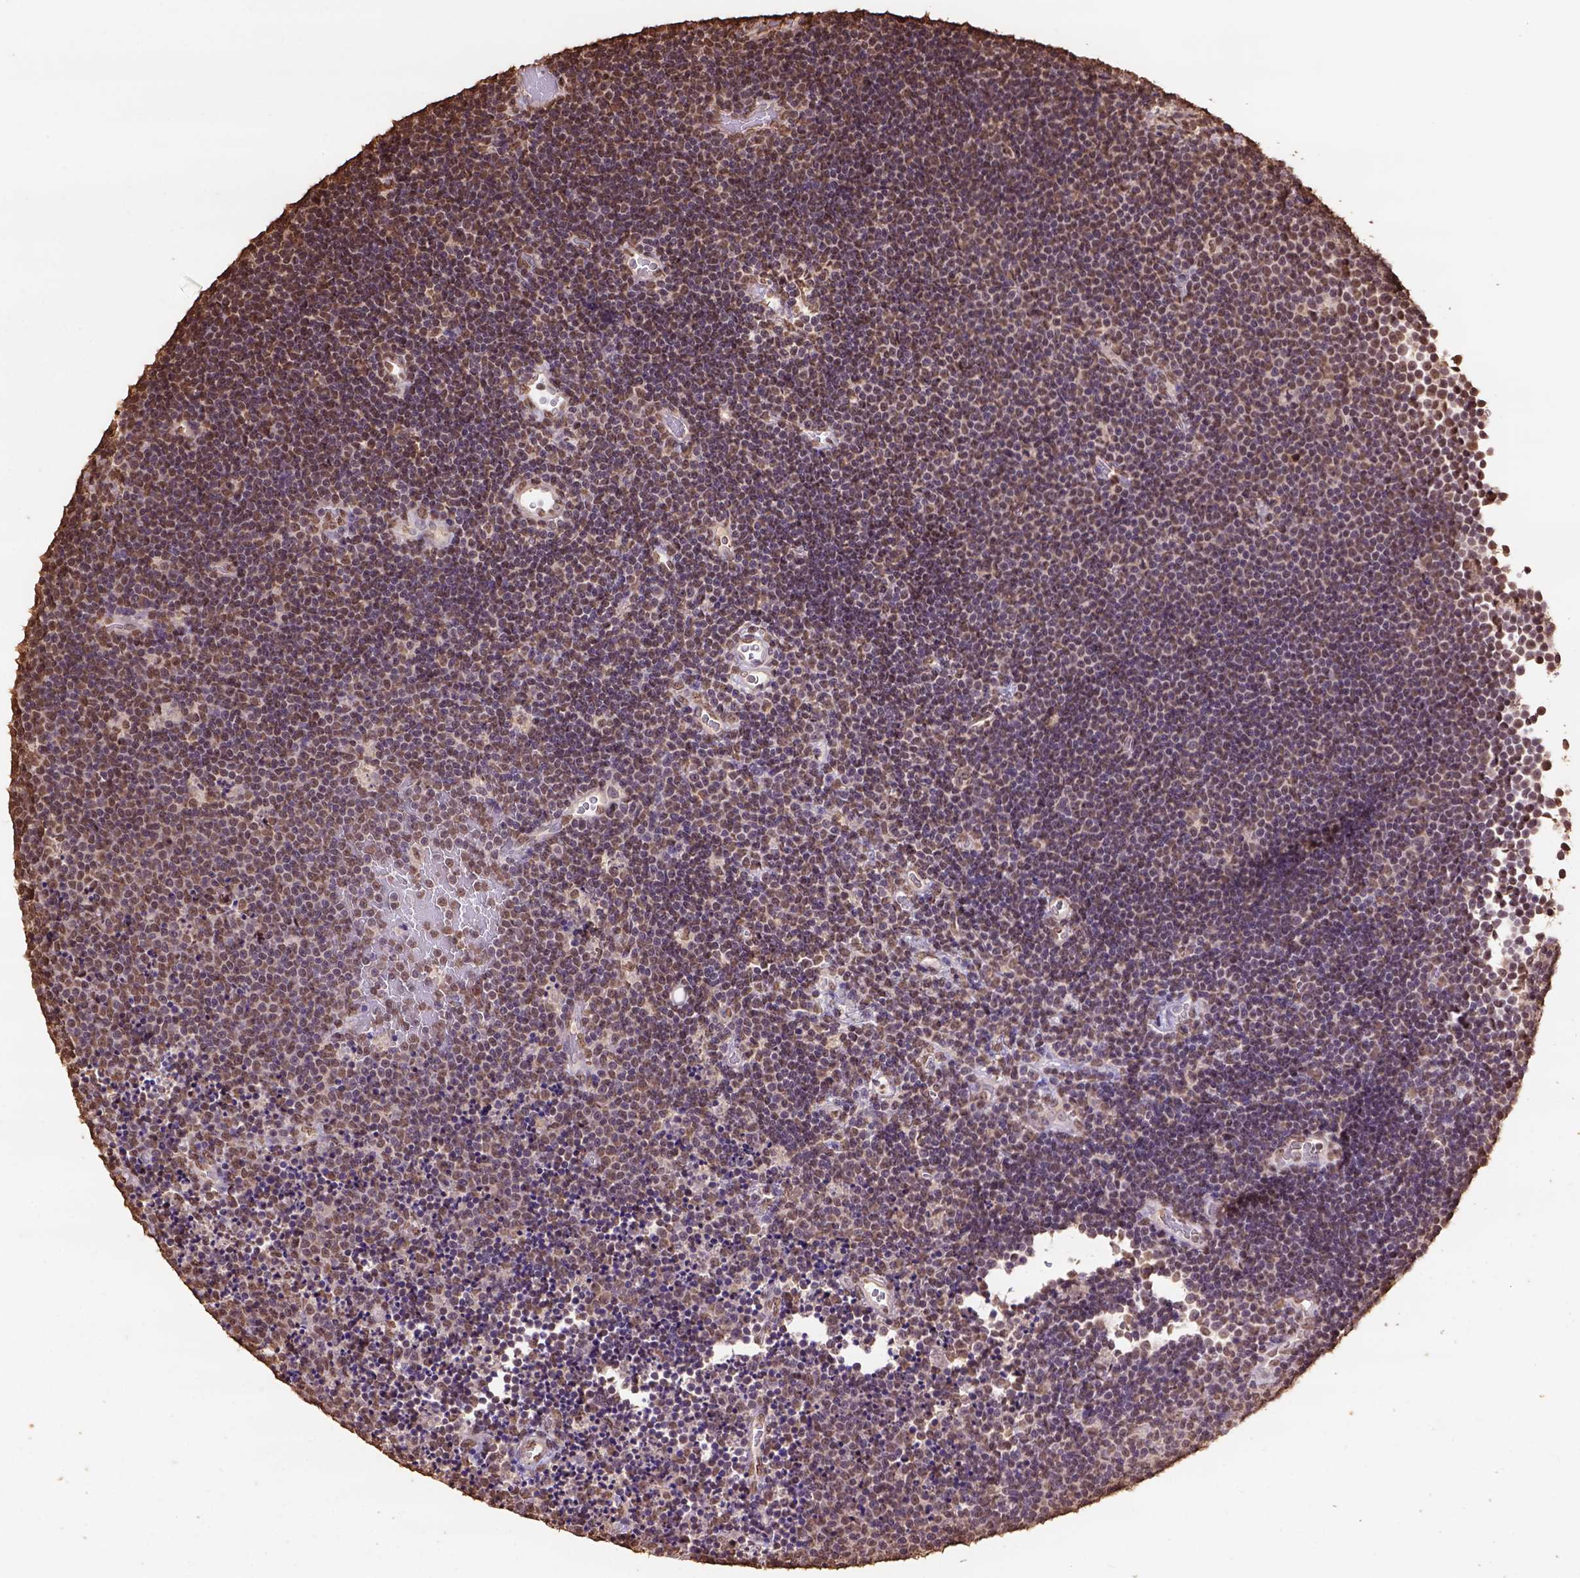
{"staining": {"intensity": "moderate", "quantity": ">75%", "location": "nuclear"}, "tissue": "lymphoma", "cell_type": "Tumor cells", "image_type": "cancer", "snomed": [{"axis": "morphology", "description": "Malignant lymphoma, non-Hodgkin's type, Low grade"}, {"axis": "topography", "description": "Brain"}], "caption": "Protein expression by immunohistochemistry (IHC) displays moderate nuclear staining in about >75% of tumor cells in malignant lymphoma, non-Hodgkin's type (low-grade).", "gene": "CSTF2T", "patient": {"sex": "female", "age": 66}}